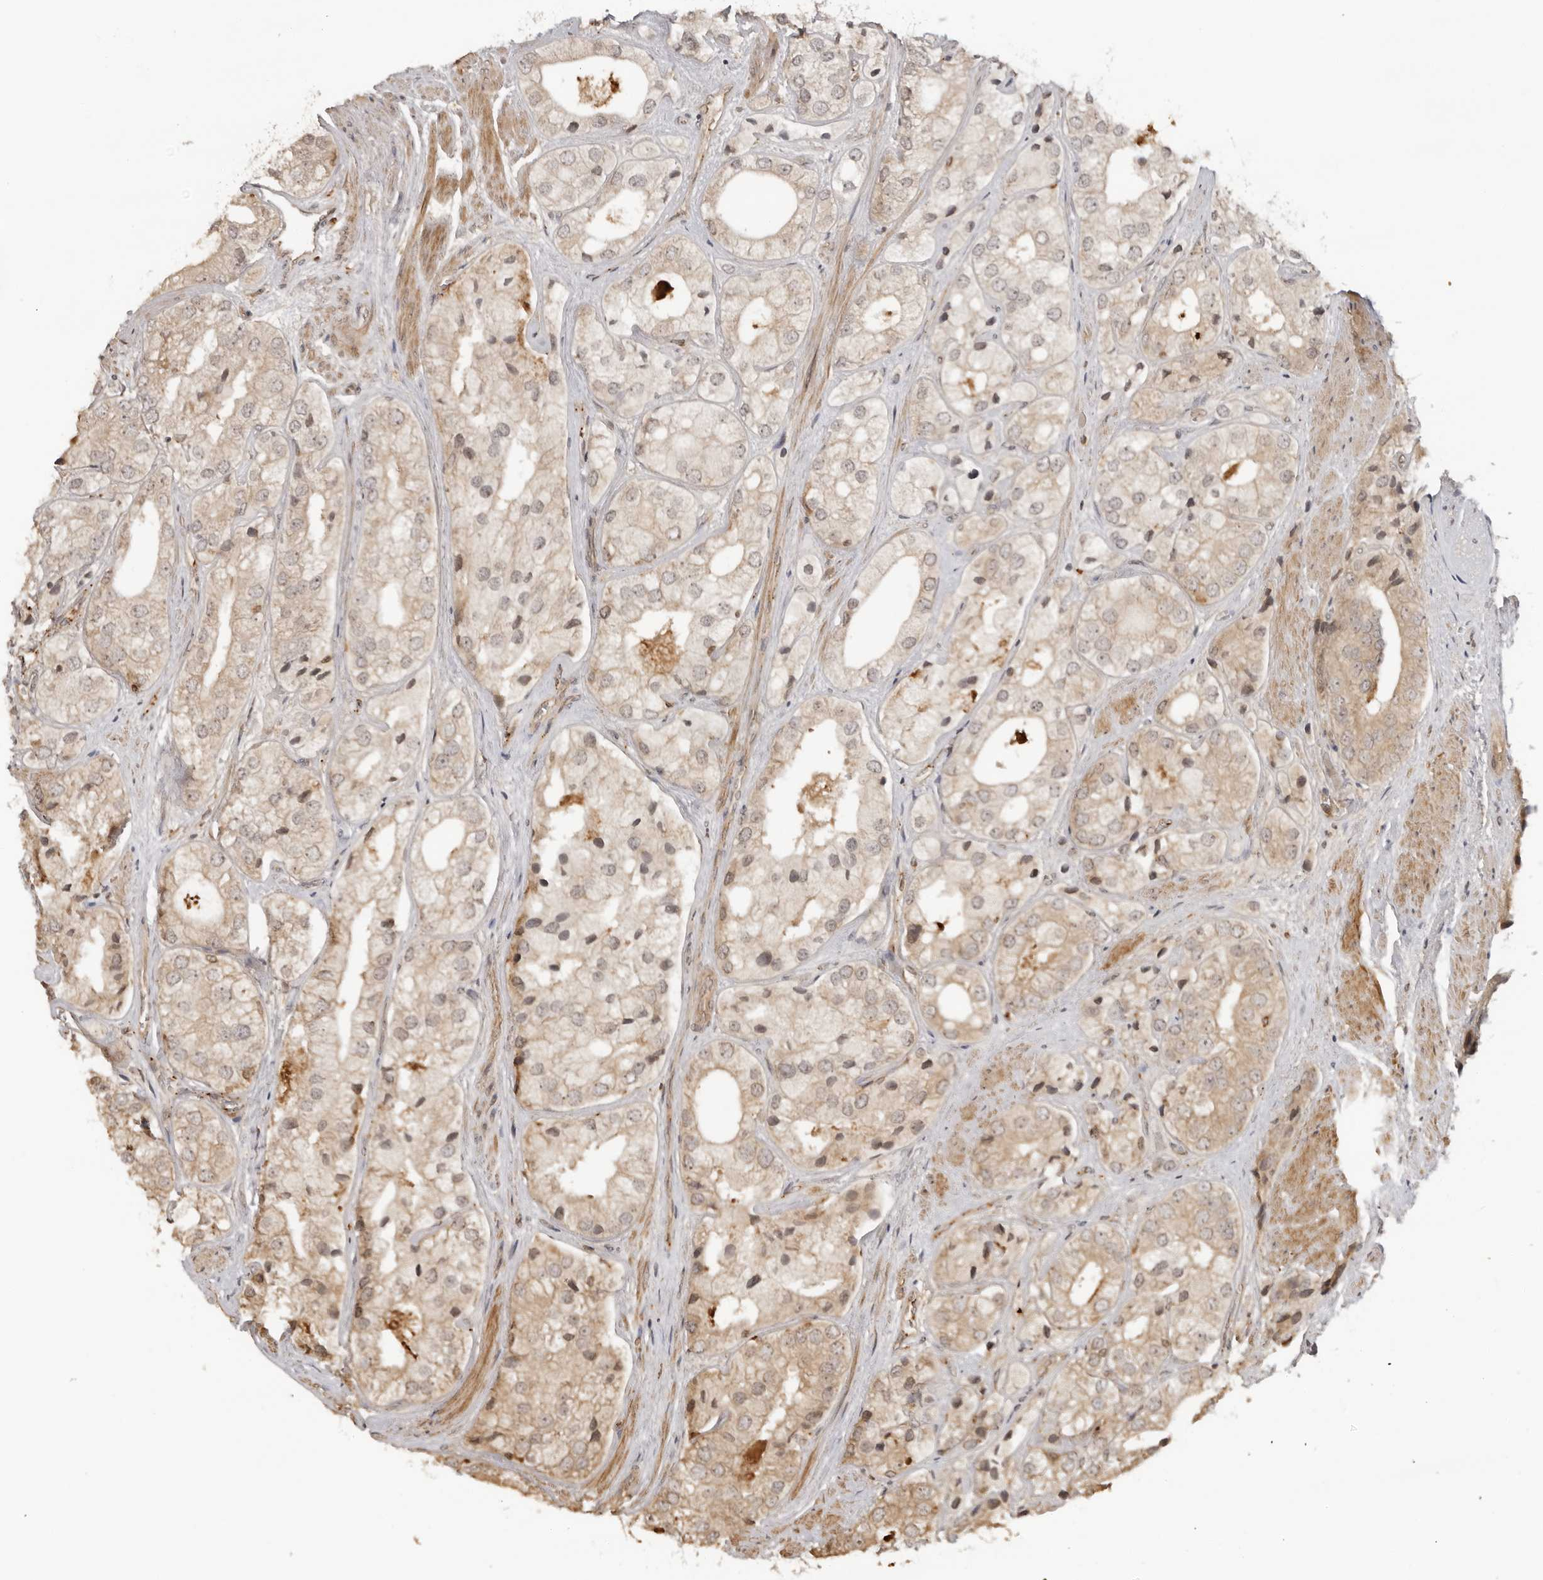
{"staining": {"intensity": "weak", "quantity": "25%-75%", "location": "cytoplasmic/membranous"}, "tissue": "prostate cancer", "cell_type": "Tumor cells", "image_type": "cancer", "snomed": [{"axis": "morphology", "description": "Adenocarcinoma, High grade"}, {"axis": "topography", "description": "Prostate"}], "caption": "A high-resolution micrograph shows immunohistochemistry (IHC) staining of prostate cancer (high-grade adenocarcinoma), which shows weak cytoplasmic/membranous staining in about 25%-75% of tumor cells. The staining was performed using DAB (3,3'-diaminobenzidine) to visualize the protein expression in brown, while the nuclei were stained in blue with hematoxylin (Magnification: 20x).", "gene": "IKBKE", "patient": {"sex": "male", "age": 50}}